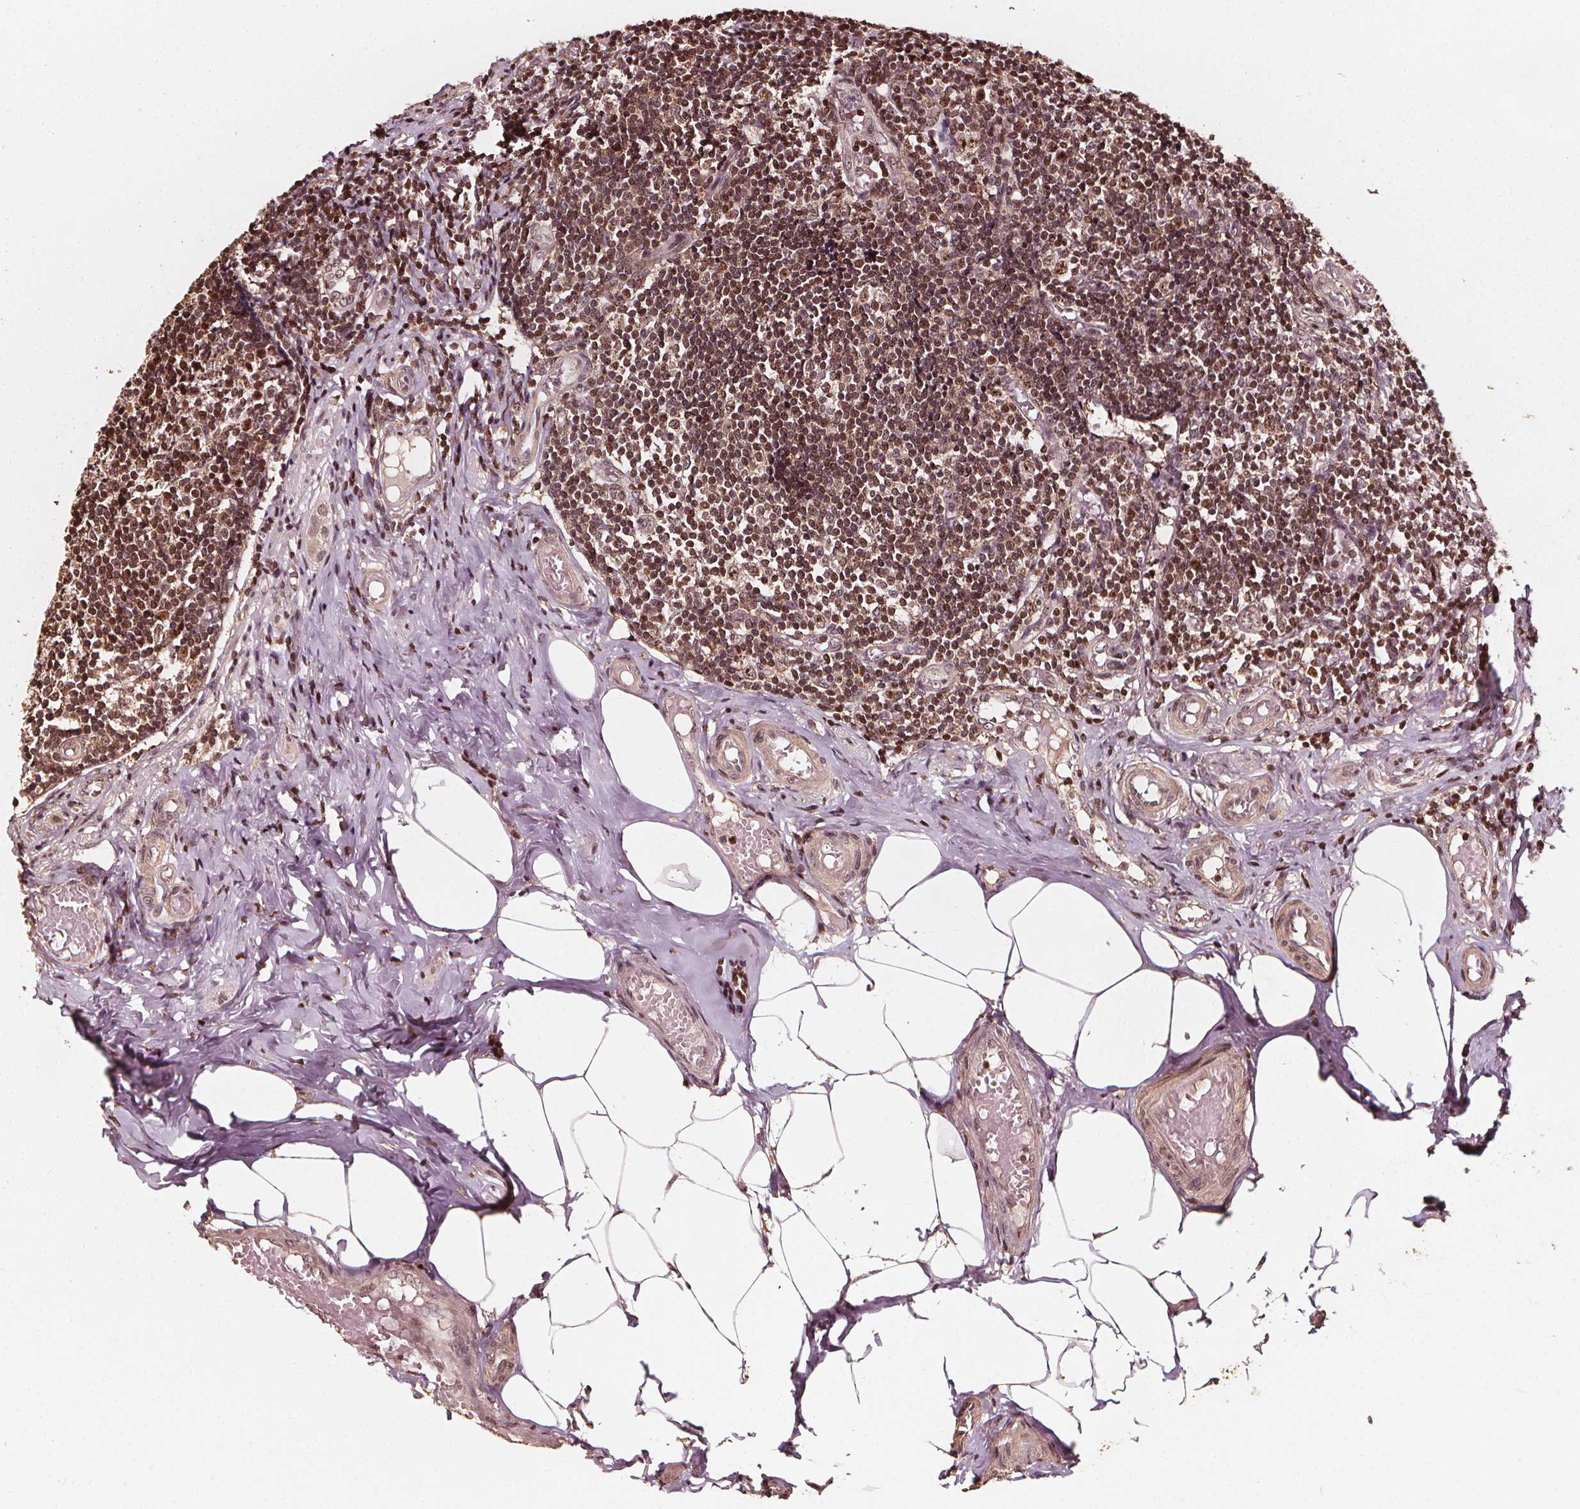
{"staining": {"intensity": "moderate", "quantity": "25%-75%", "location": "cytoplasmic/membranous,nuclear"}, "tissue": "appendix", "cell_type": "Glandular cells", "image_type": "normal", "snomed": [{"axis": "morphology", "description": "Normal tissue, NOS"}, {"axis": "topography", "description": "Appendix"}], "caption": "Normal appendix exhibits moderate cytoplasmic/membranous,nuclear expression in about 25%-75% of glandular cells, visualized by immunohistochemistry. (Stains: DAB in brown, nuclei in blue, Microscopy: brightfield microscopy at high magnification).", "gene": "EXOSC9", "patient": {"sex": "female", "age": 32}}